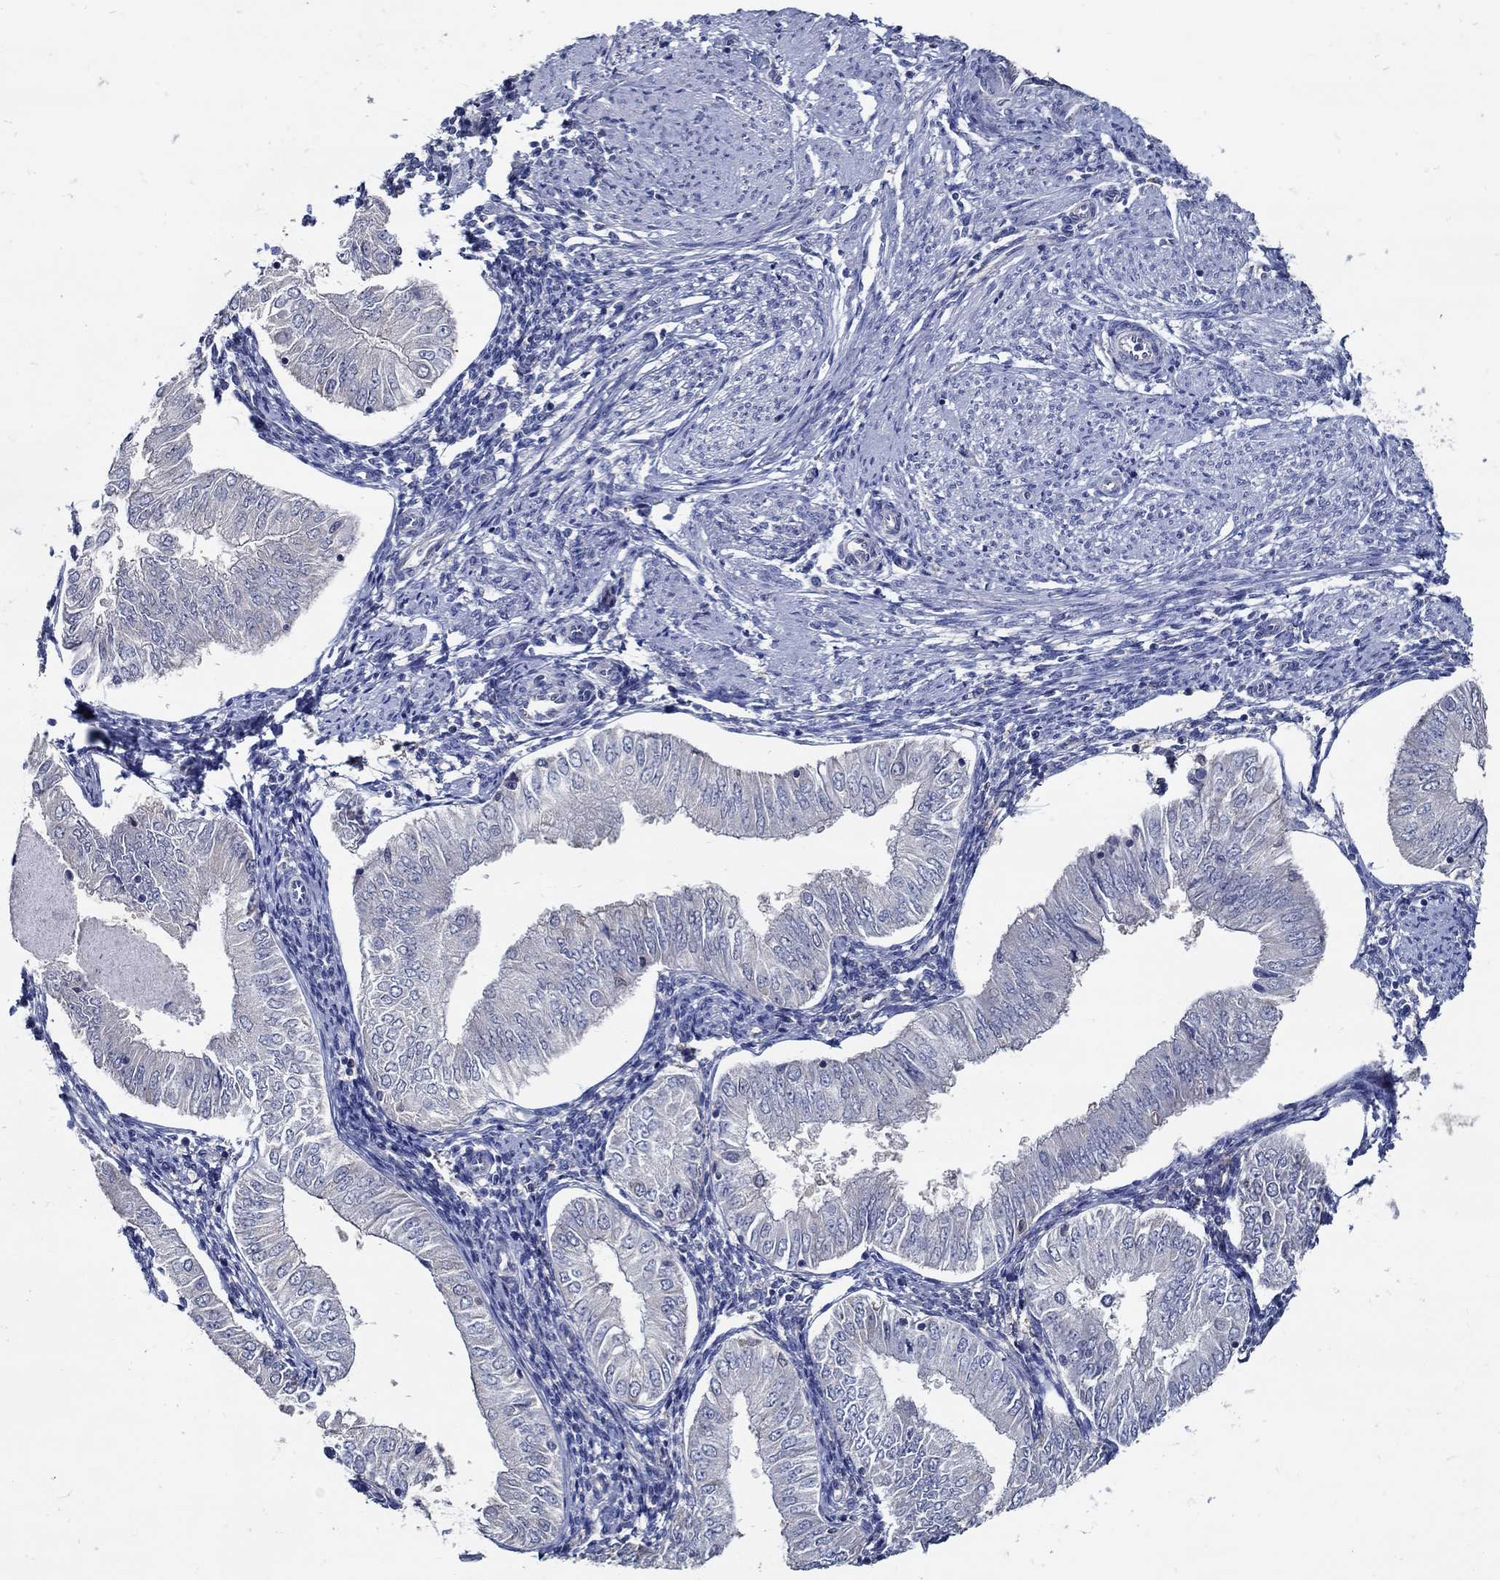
{"staining": {"intensity": "negative", "quantity": "none", "location": "none"}, "tissue": "endometrial cancer", "cell_type": "Tumor cells", "image_type": "cancer", "snomed": [{"axis": "morphology", "description": "Adenocarcinoma, NOS"}, {"axis": "topography", "description": "Endometrium"}], "caption": "Immunohistochemical staining of endometrial adenocarcinoma shows no significant positivity in tumor cells.", "gene": "MTHFR", "patient": {"sex": "female", "age": 53}}